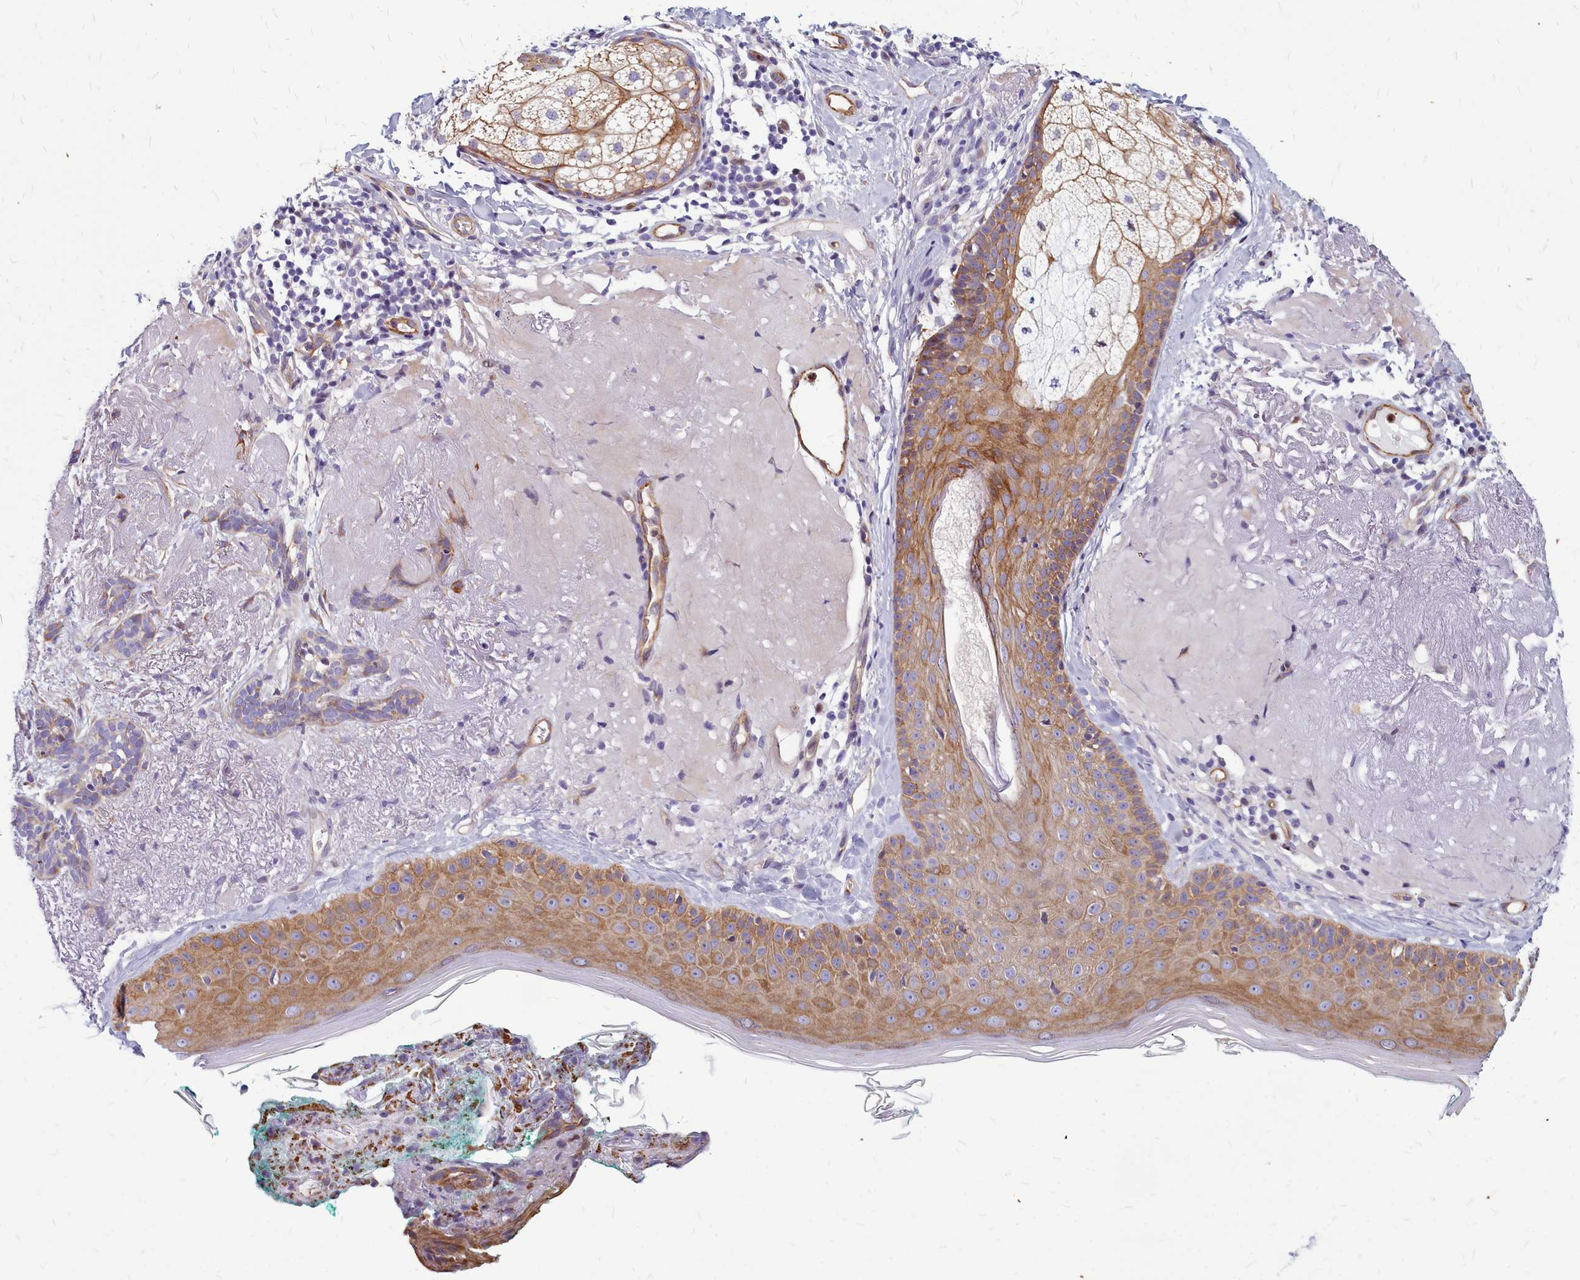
{"staining": {"intensity": "negative", "quantity": "none", "location": "none"}, "tissue": "skin cancer", "cell_type": "Tumor cells", "image_type": "cancer", "snomed": [{"axis": "morphology", "description": "Basal cell carcinoma"}, {"axis": "topography", "description": "Skin"}], "caption": "Tumor cells are negative for protein expression in human skin basal cell carcinoma.", "gene": "TTC5", "patient": {"sex": "male", "age": 71}}